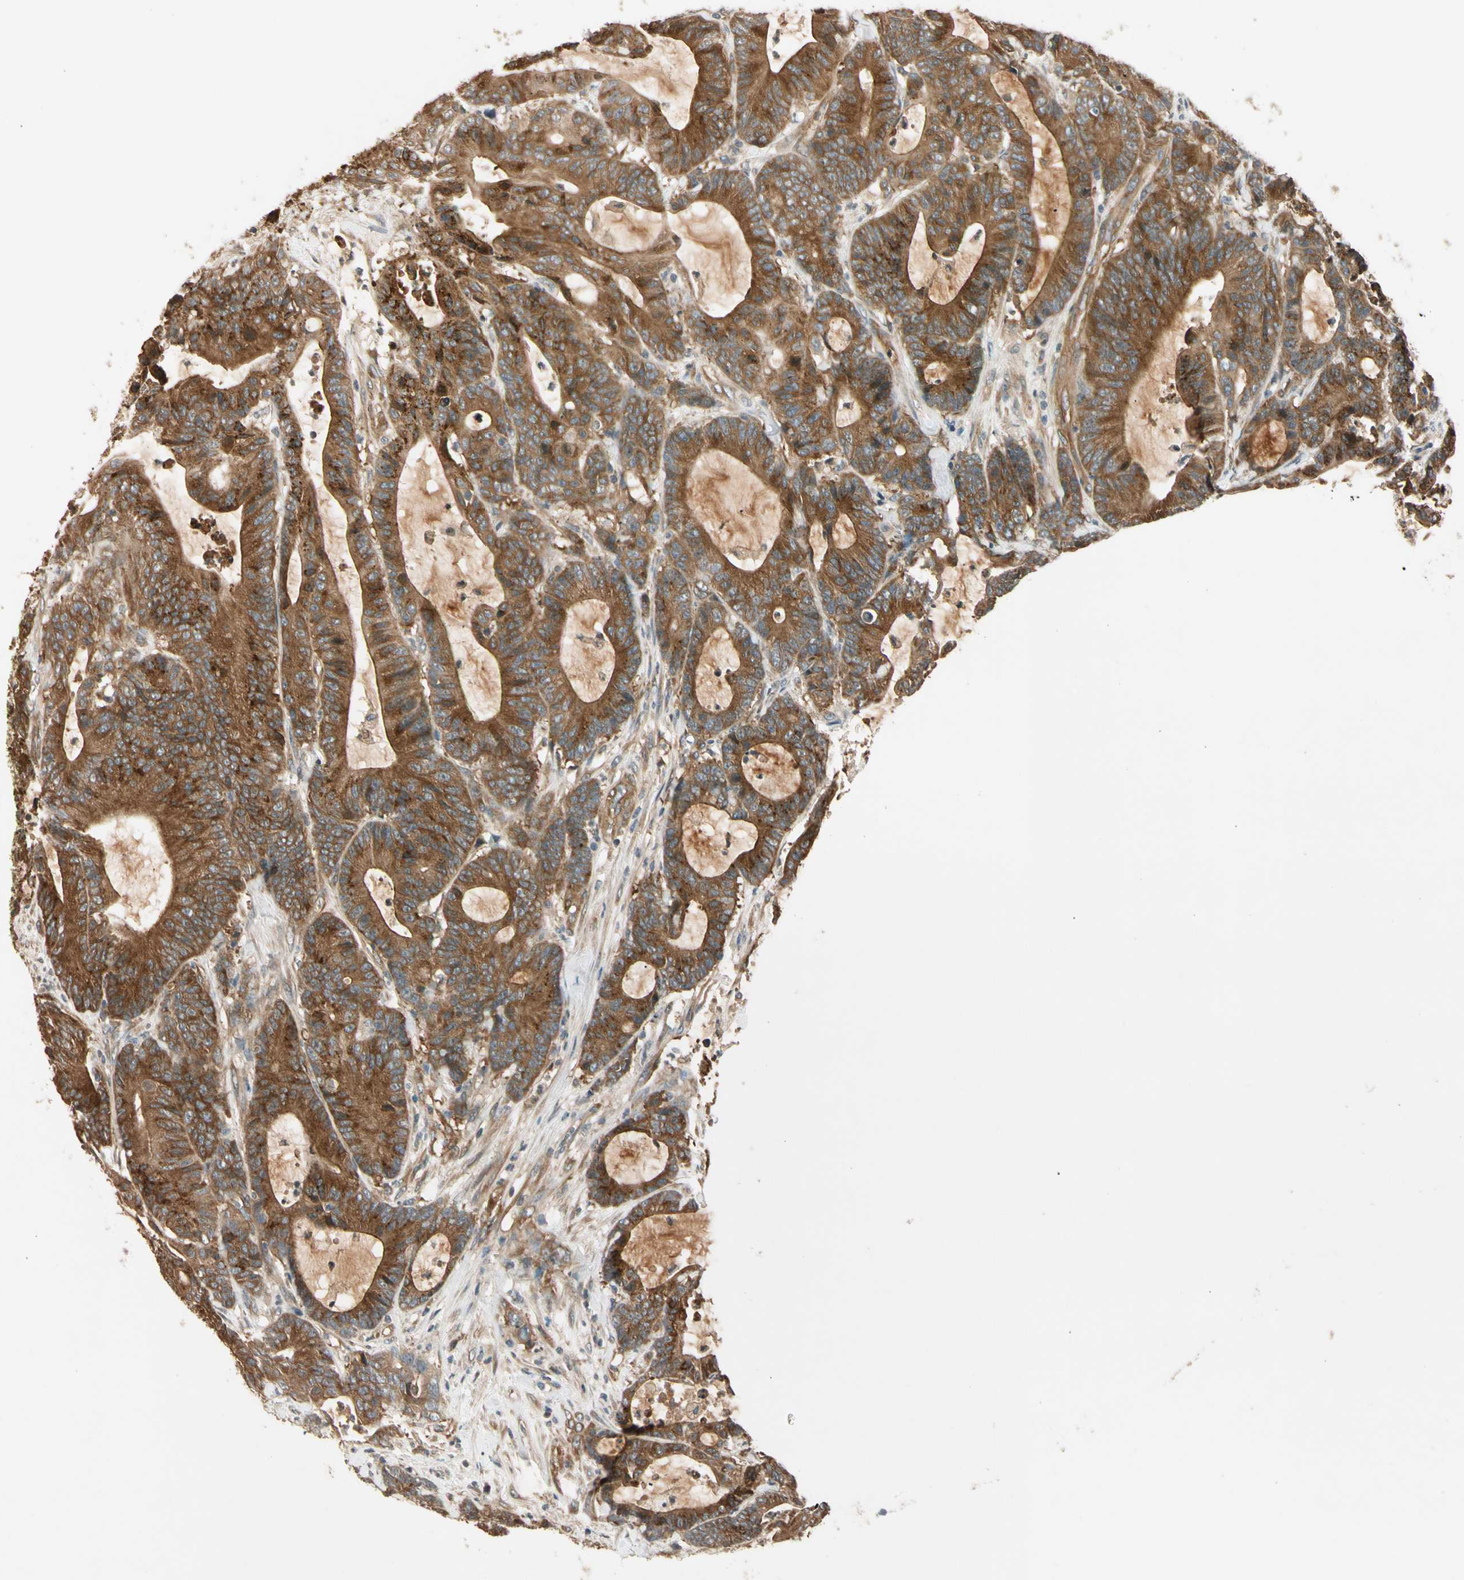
{"staining": {"intensity": "moderate", "quantity": "25%-75%", "location": "cytoplasmic/membranous"}, "tissue": "colorectal cancer", "cell_type": "Tumor cells", "image_type": "cancer", "snomed": [{"axis": "morphology", "description": "Adenocarcinoma, NOS"}, {"axis": "topography", "description": "Colon"}], "caption": "A brown stain labels moderate cytoplasmic/membranous positivity of a protein in adenocarcinoma (colorectal) tumor cells.", "gene": "ROCK2", "patient": {"sex": "female", "age": 84}}